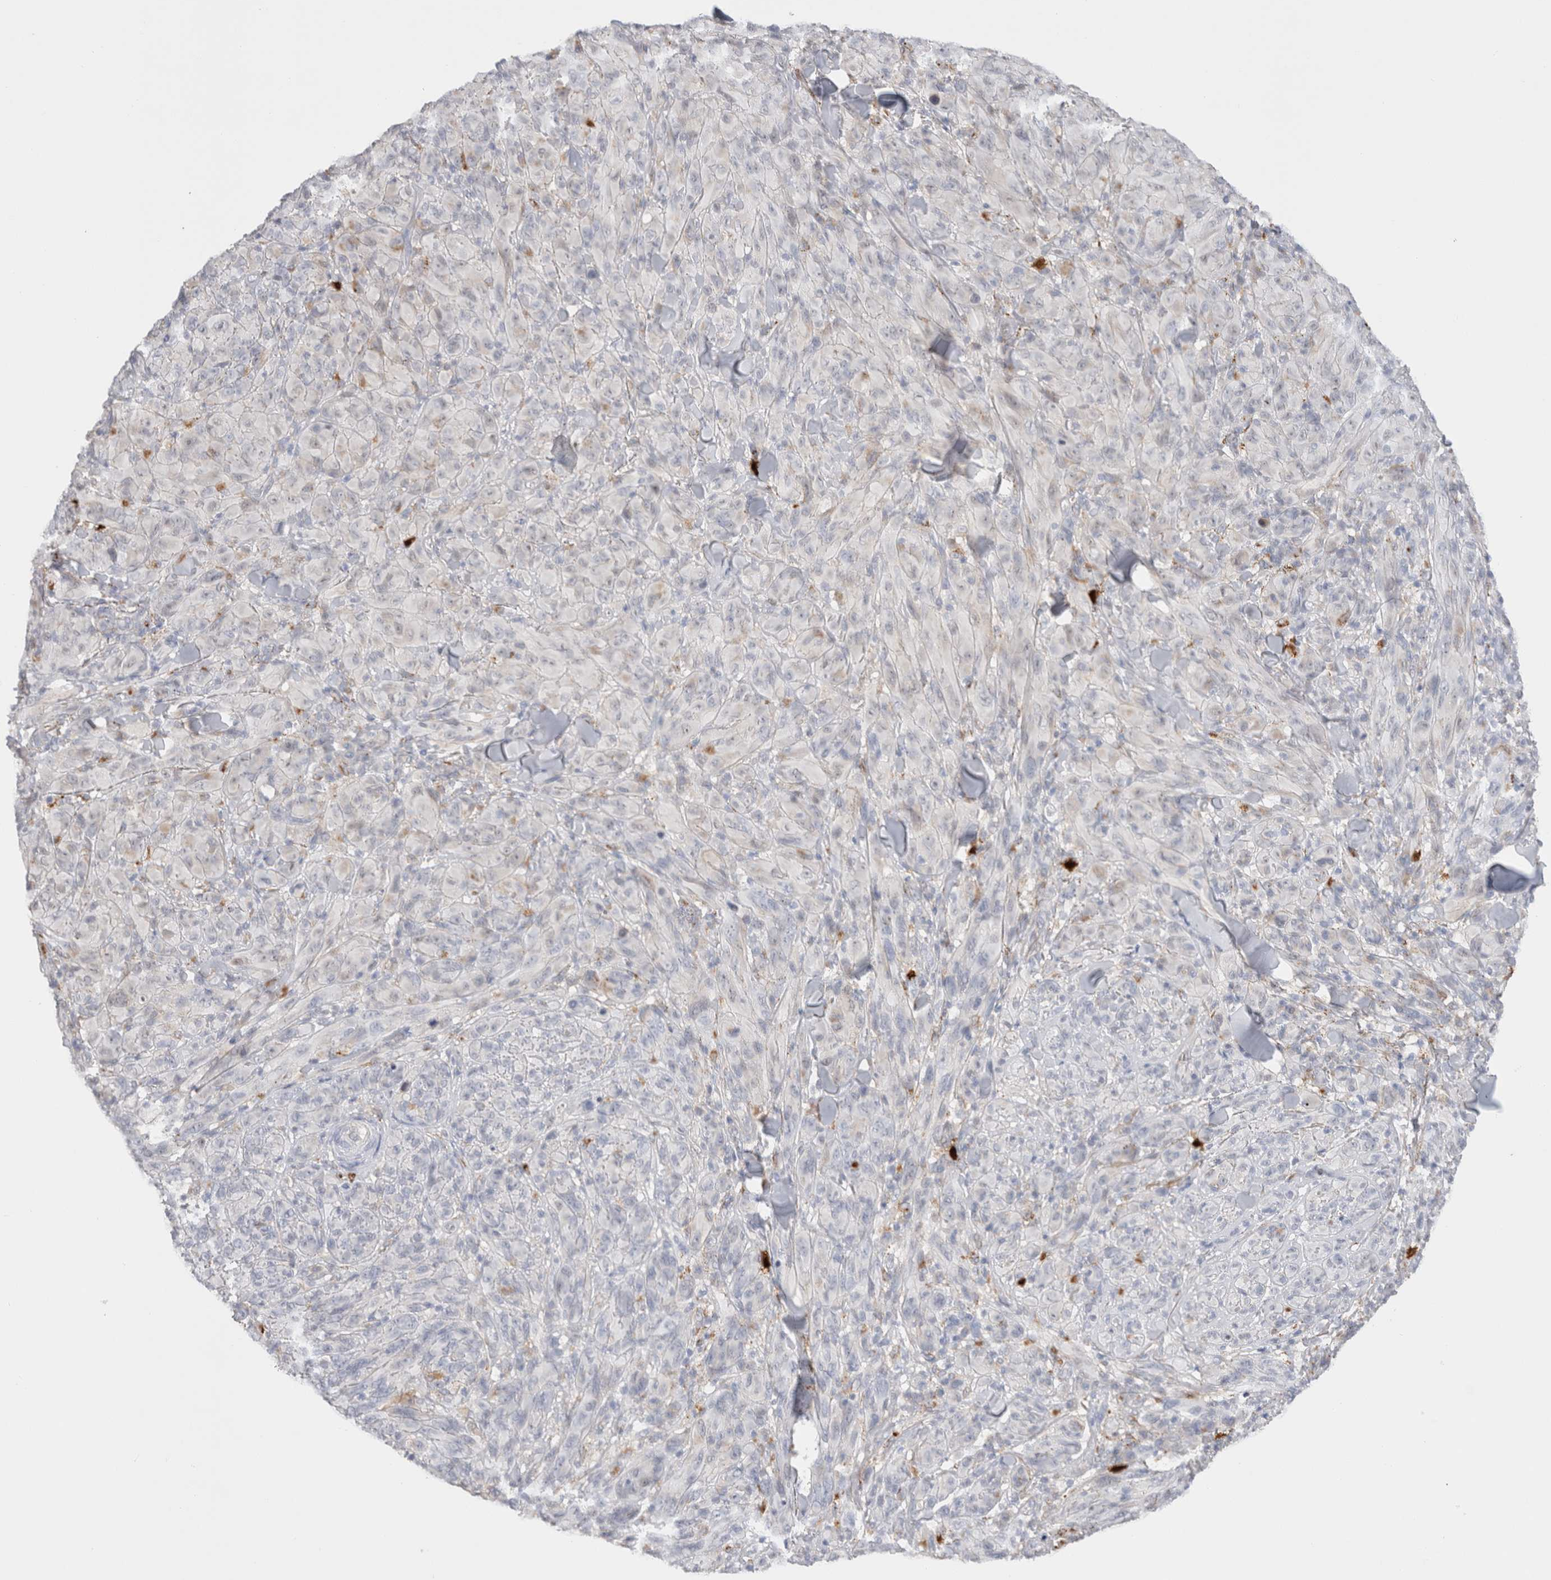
{"staining": {"intensity": "negative", "quantity": "none", "location": "none"}, "tissue": "melanoma", "cell_type": "Tumor cells", "image_type": "cancer", "snomed": [{"axis": "morphology", "description": "Malignant melanoma, NOS"}, {"axis": "topography", "description": "Skin of head"}], "caption": "IHC of human melanoma exhibits no expression in tumor cells.", "gene": "HPGDS", "patient": {"sex": "male", "age": 96}}